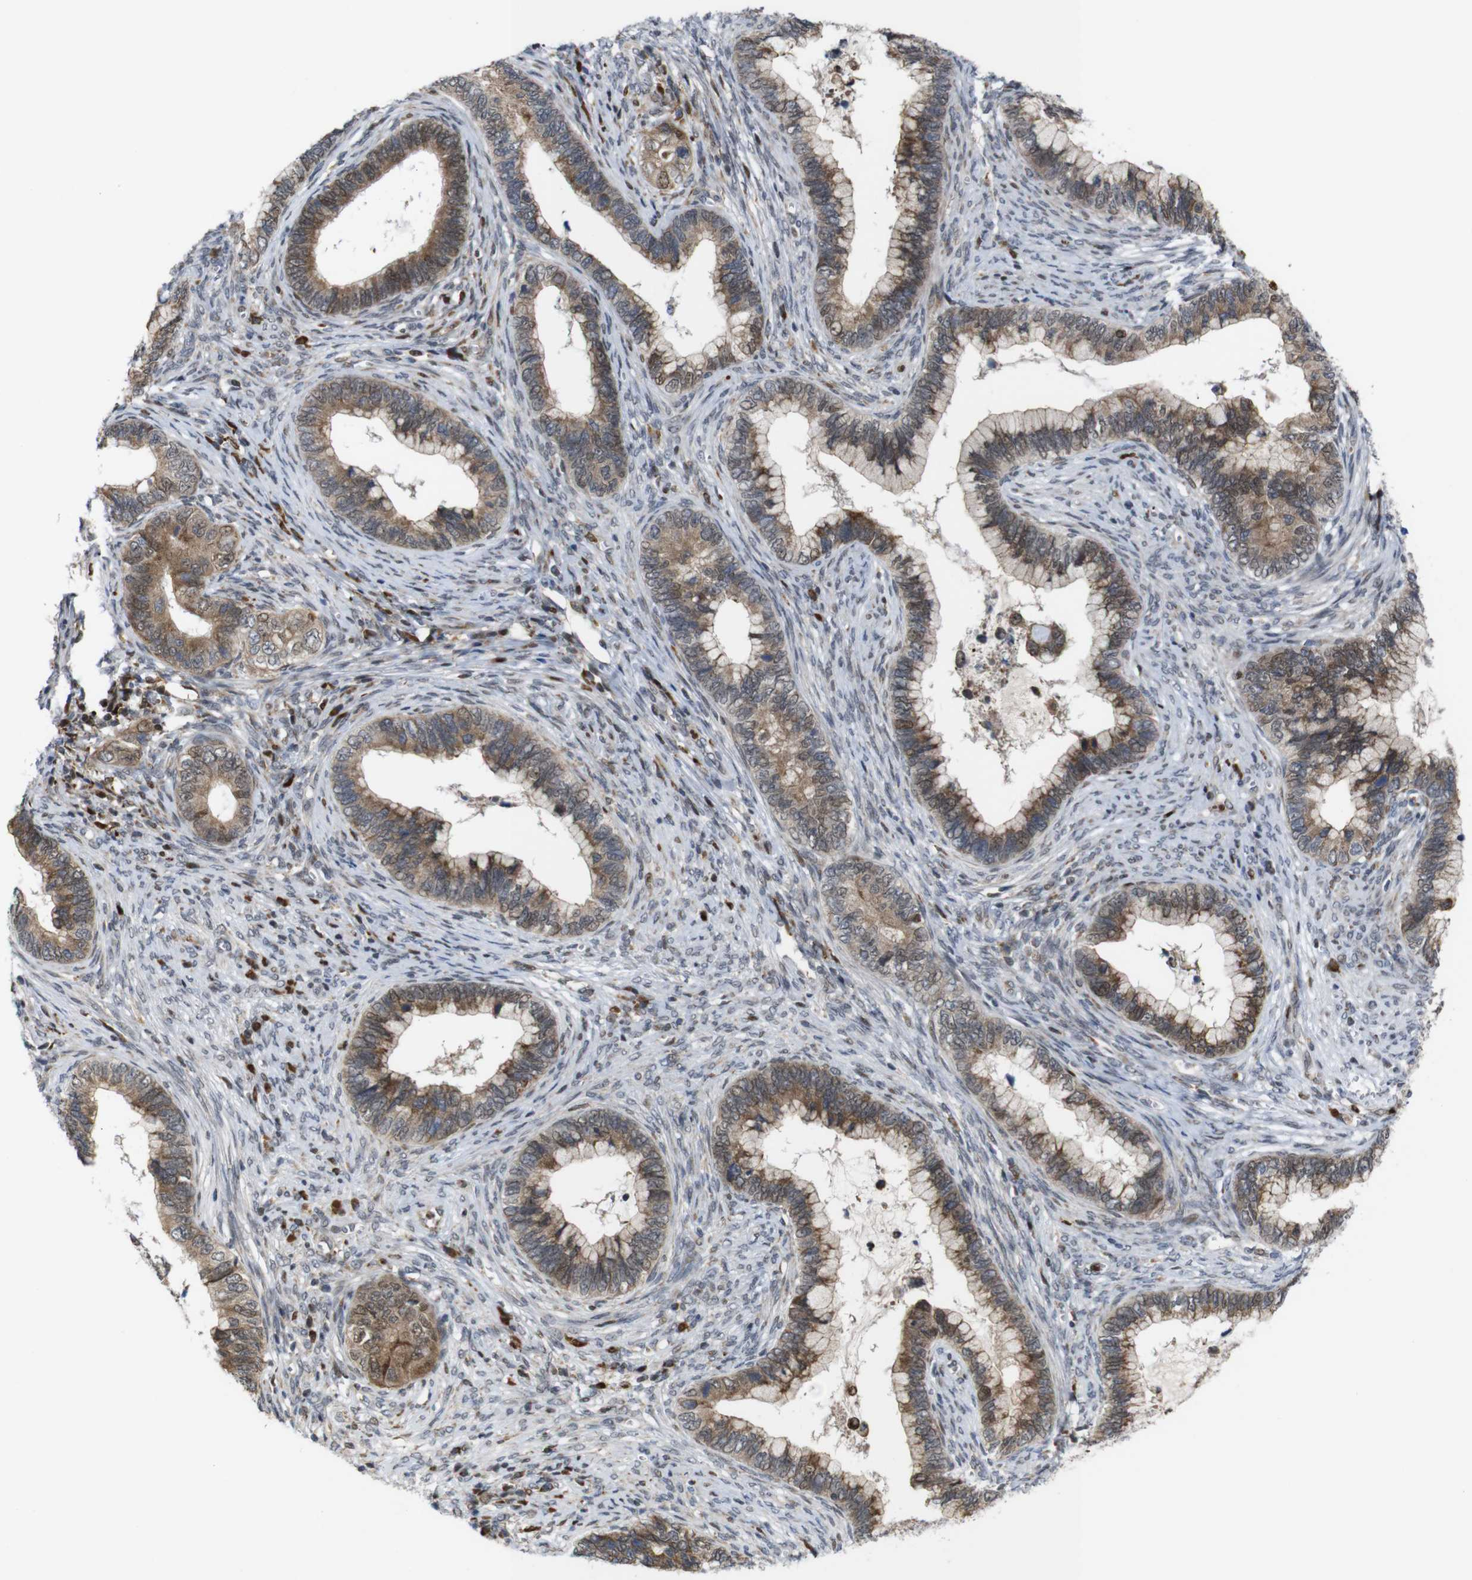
{"staining": {"intensity": "moderate", "quantity": ">75%", "location": "cytoplasmic/membranous"}, "tissue": "cervical cancer", "cell_type": "Tumor cells", "image_type": "cancer", "snomed": [{"axis": "morphology", "description": "Adenocarcinoma, NOS"}, {"axis": "topography", "description": "Cervix"}], "caption": "A brown stain highlights moderate cytoplasmic/membranous staining of a protein in human cervical adenocarcinoma tumor cells. The protein is stained brown, and the nuclei are stained in blue (DAB (3,3'-diaminobenzidine) IHC with brightfield microscopy, high magnification).", "gene": "PTPN1", "patient": {"sex": "female", "age": 44}}